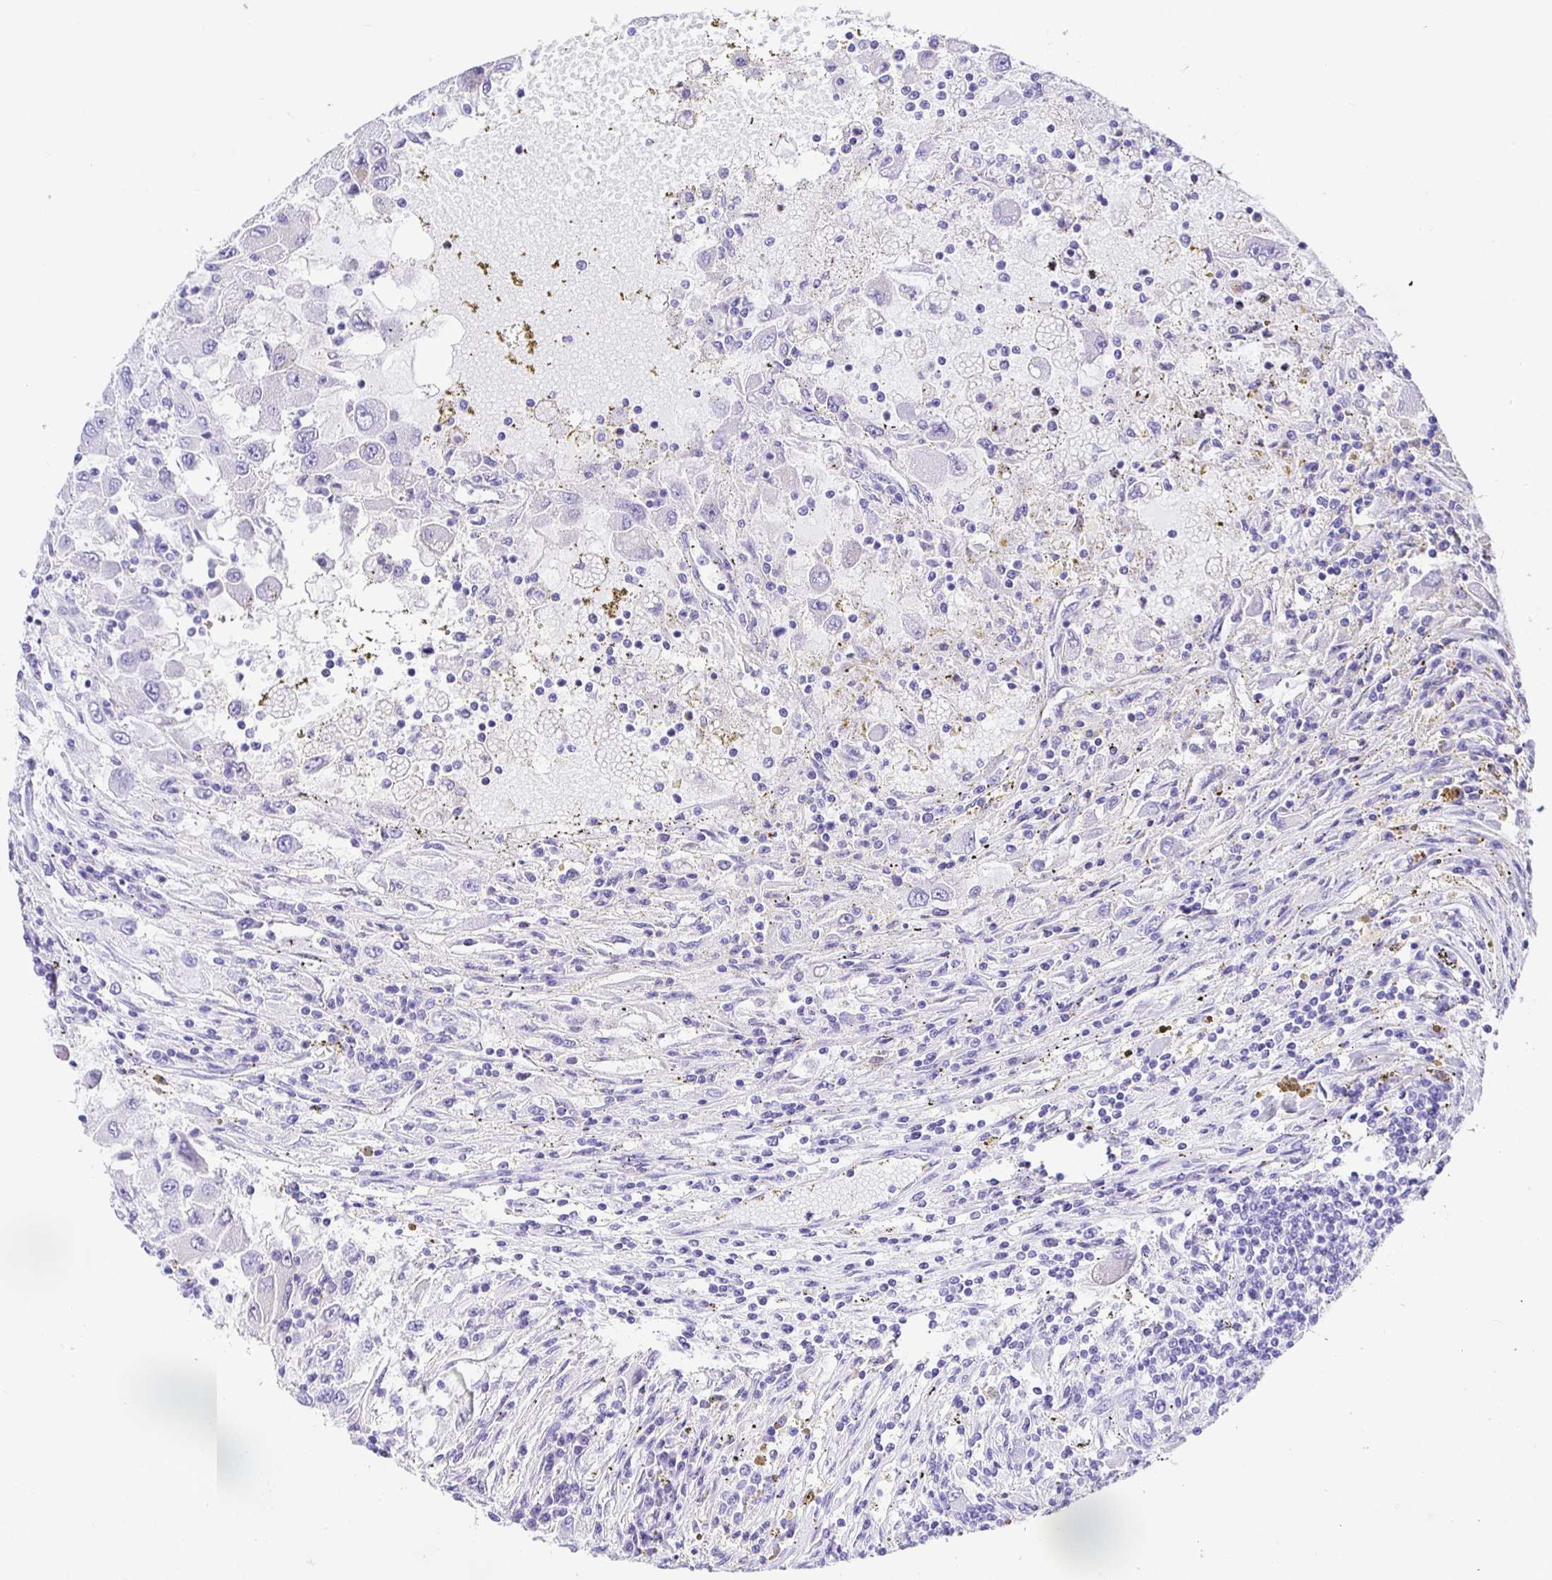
{"staining": {"intensity": "negative", "quantity": "none", "location": "none"}, "tissue": "renal cancer", "cell_type": "Tumor cells", "image_type": "cancer", "snomed": [{"axis": "morphology", "description": "Adenocarcinoma, NOS"}, {"axis": "topography", "description": "Kidney"}], "caption": "Tumor cells are negative for protein expression in human renal cancer (adenocarcinoma).", "gene": "PRAMEF19", "patient": {"sex": "female", "age": 67}}